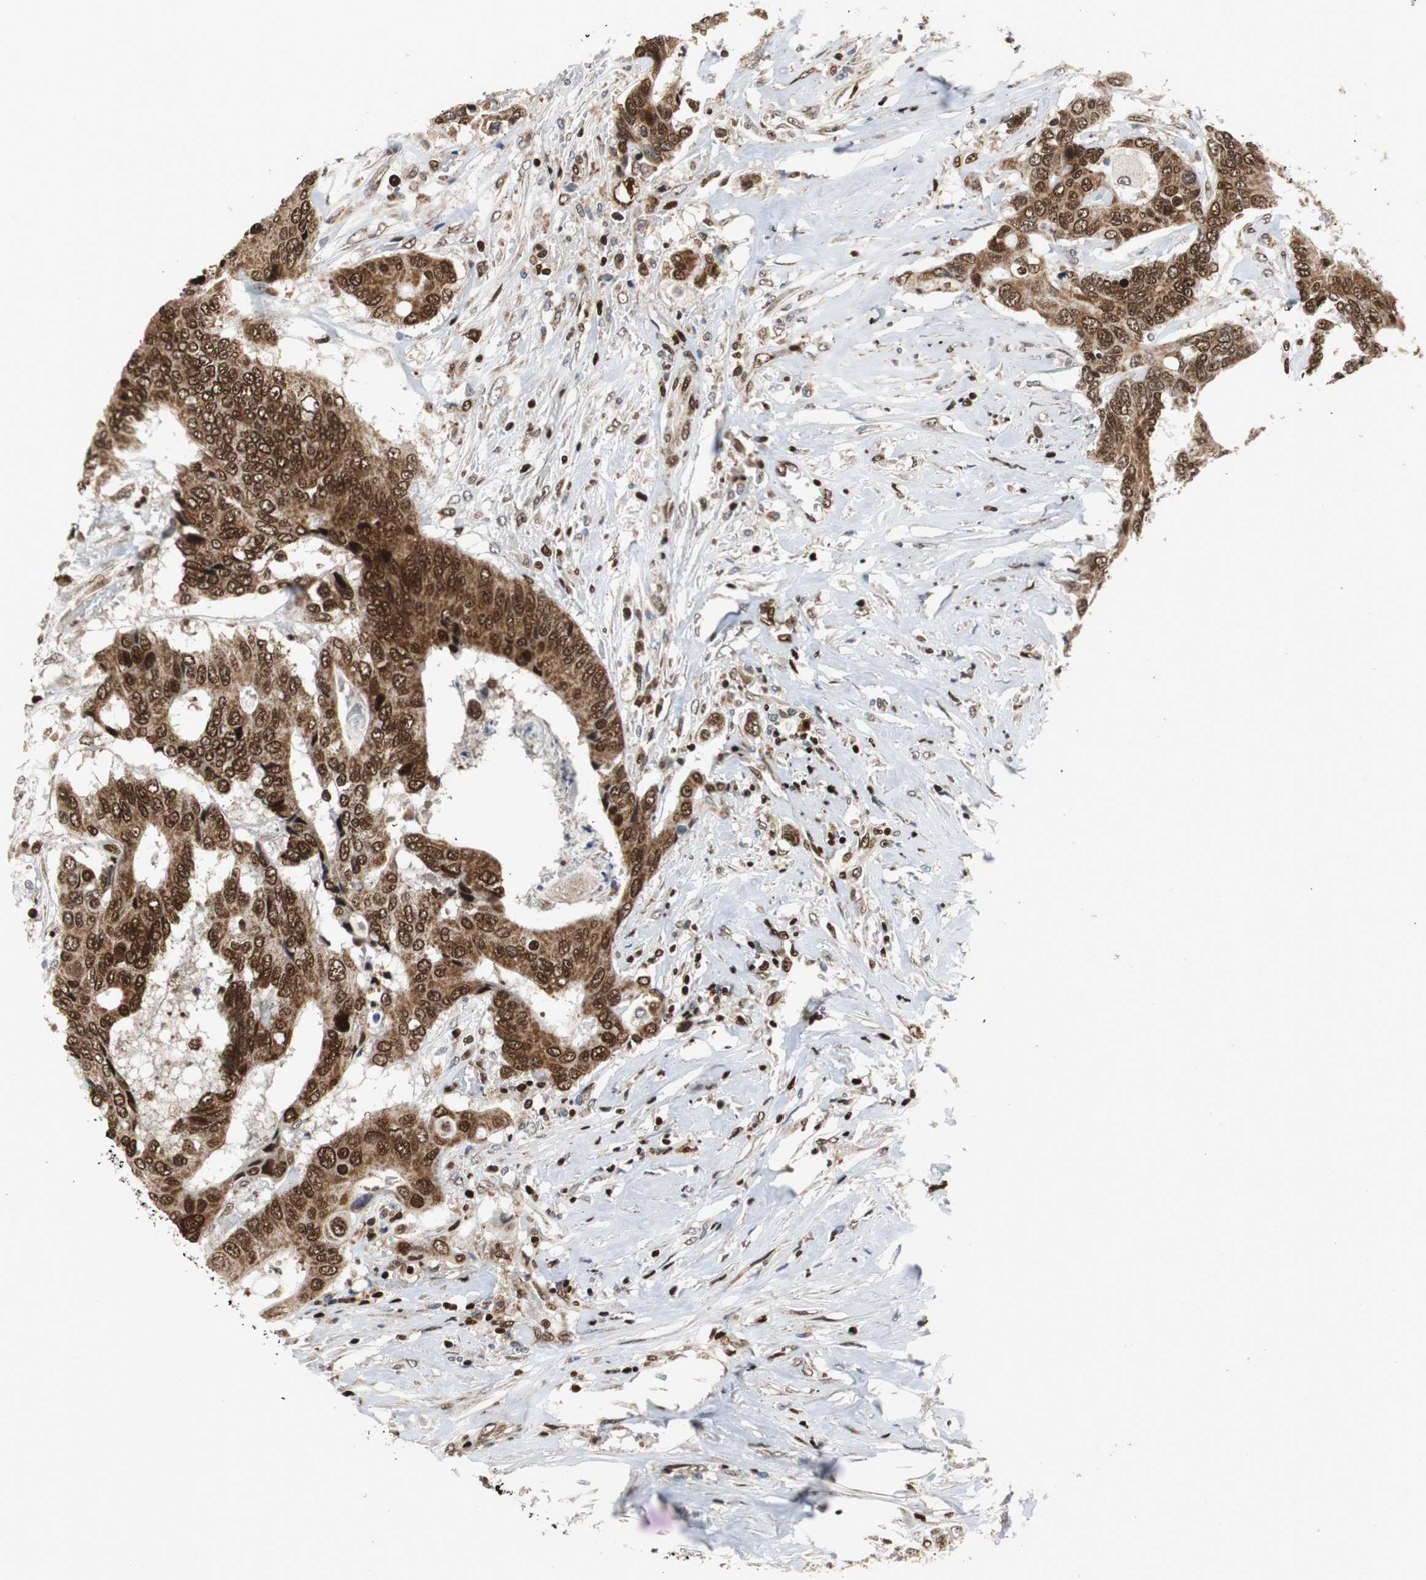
{"staining": {"intensity": "moderate", "quantity": ">75%", "location": "cytoplasmic/membranous,nuclear"}, "tissue": "colorectal cancer", "cell_type": "Tumor cells", "image_type": "cancer", "snomed": [{"axis": "morphology", "description": "Adenocarcinoma, NOS"}, {"axis": "topography", "description": "Rectum"}], "caption": "Approximately >75% of tumor cells in adenocarcinoma (colorectal) show moderate cytoplasmic/membranous and nuclear protein positivity as visualized by brown immunohistochemical staining.", "gene": "HDAC1", "patient": {"sex": "male", "age": 55}}